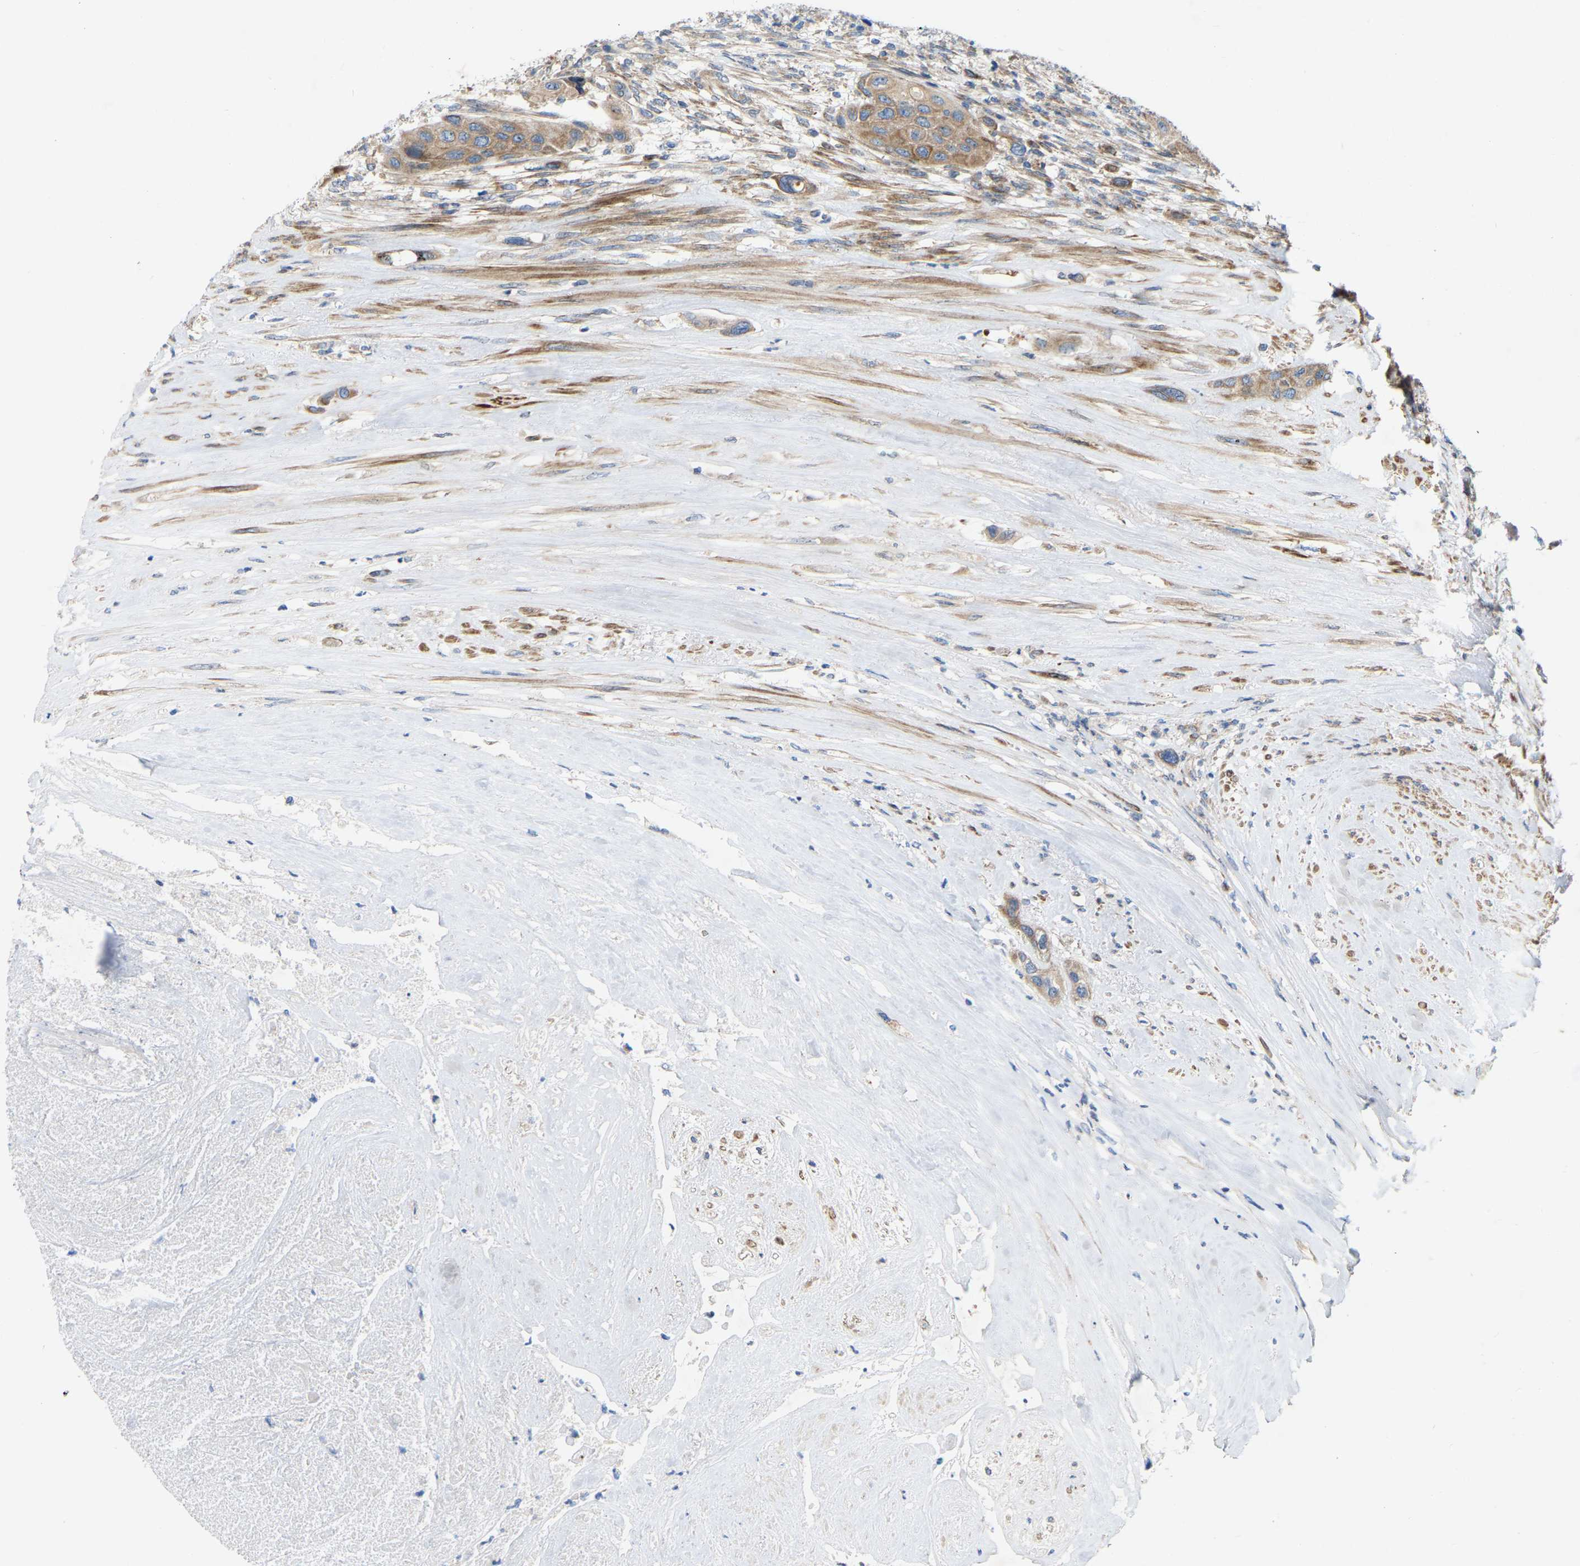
{"staining": {"intensity": "moderate", "quantity": ">75%", "location": "cytoplasmic/membranous"}, "tissue": "urothelial cancer", "cell_type": "Tumor cells", "image_type": "cancer", "snomed": [{"axis": "morphology", "description": "Urothelial carcinoma, High grade"}, {"axis": "topography", "description": "Urinary bladder"}], "caption": "Urothelial cancer stained with IHC reveals moderate cytoplasmic/membranous staining in about >75% of tumor cells.", "gene": "TOR1B", "patient": {"sex": "female", "age": 56}}